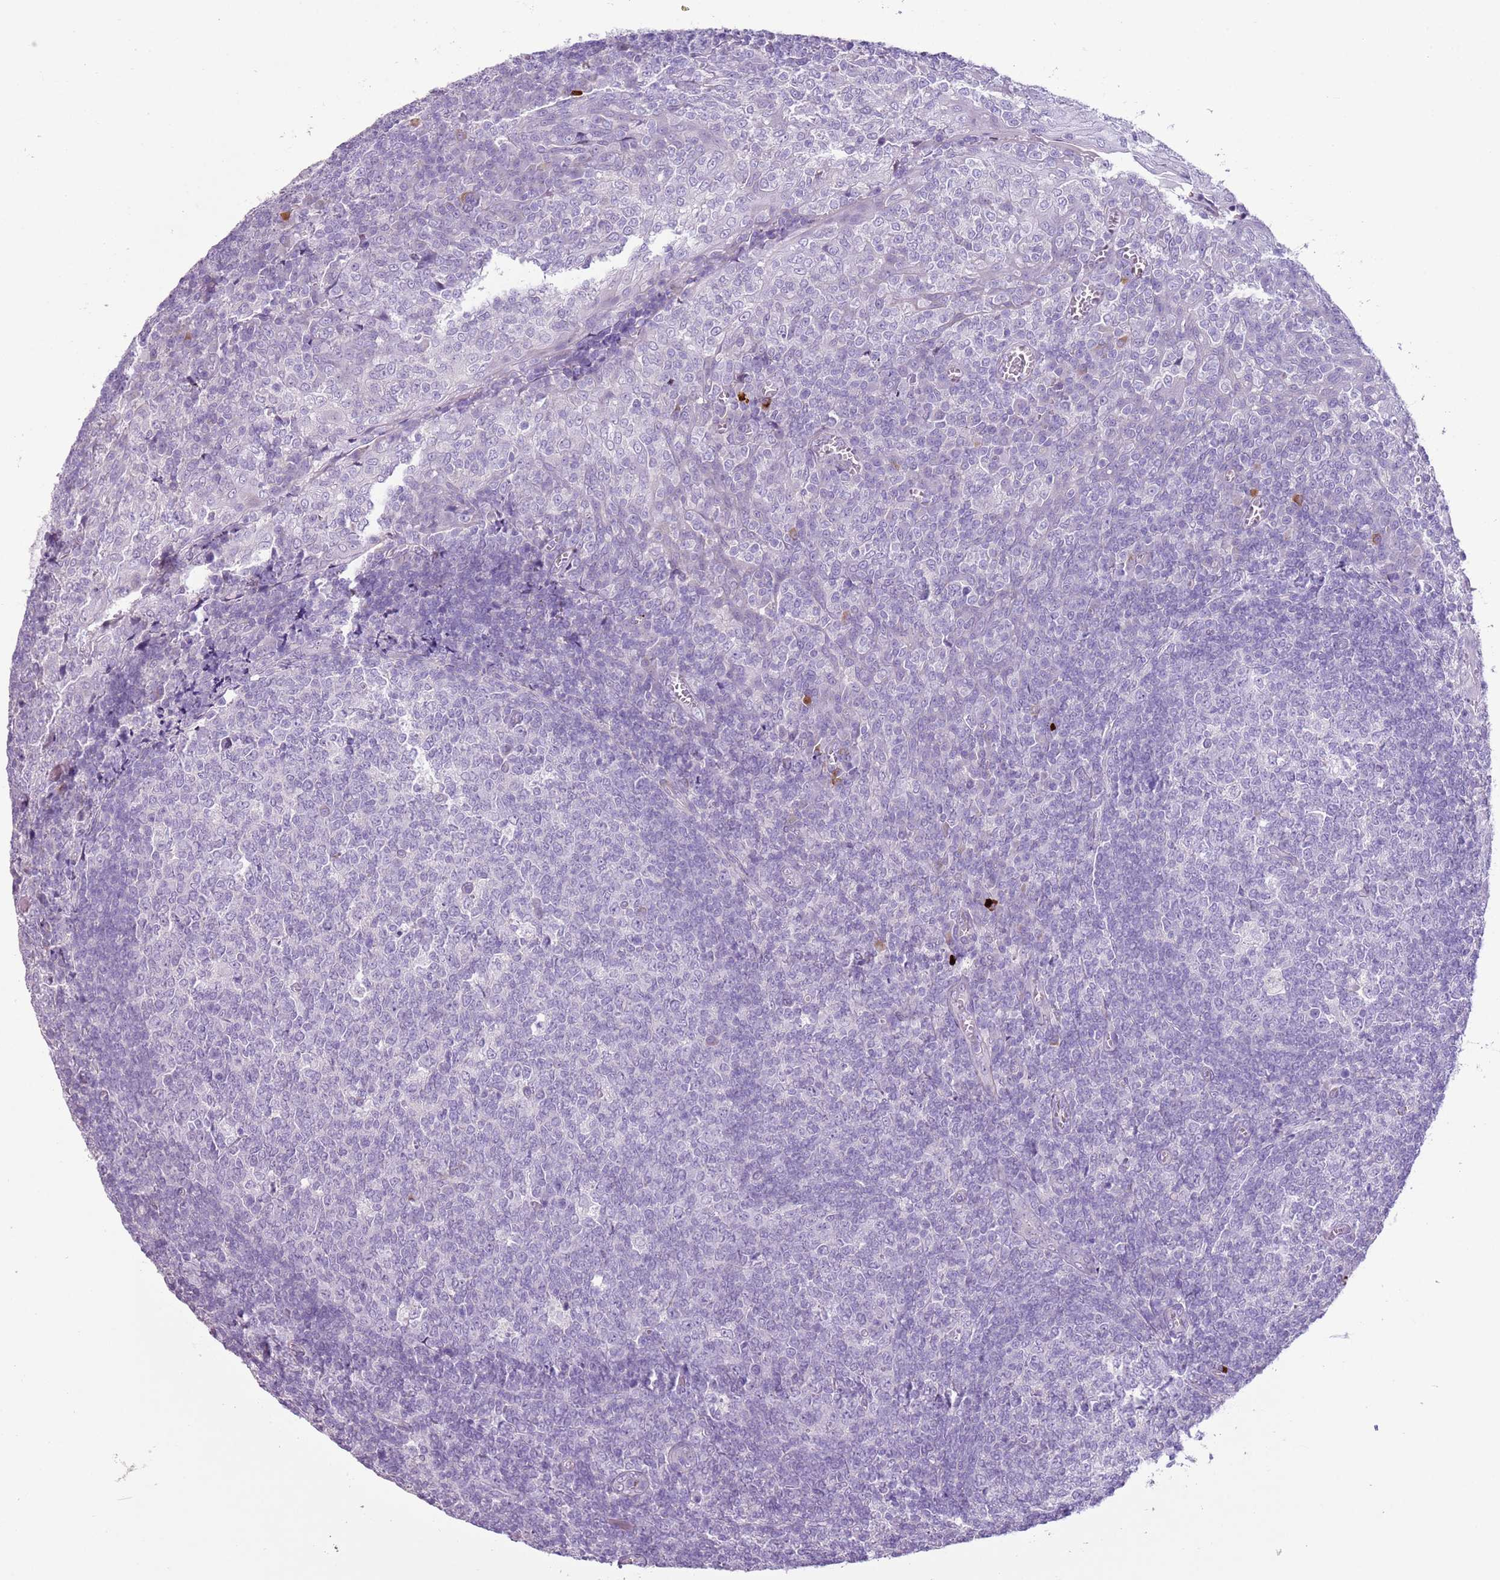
{"staining": {"intensity": "negative", "quantity": "none", "location": "none"}, "tissue": "tonsil", "cell_type": "Germinal center cells", "image_type": "normal", "snomed": [{"axis": "morphology", "description": "Normal tissue, NOS"}, {"axis": "topography", "description": "Tonsil"}], "caption": "Immunohistochemistry (IHC) of normal human tonsil reveals no positivity in germinal center cells.", "gene": "ZNF239", "patient": {"sex": "female", "age": 19}}